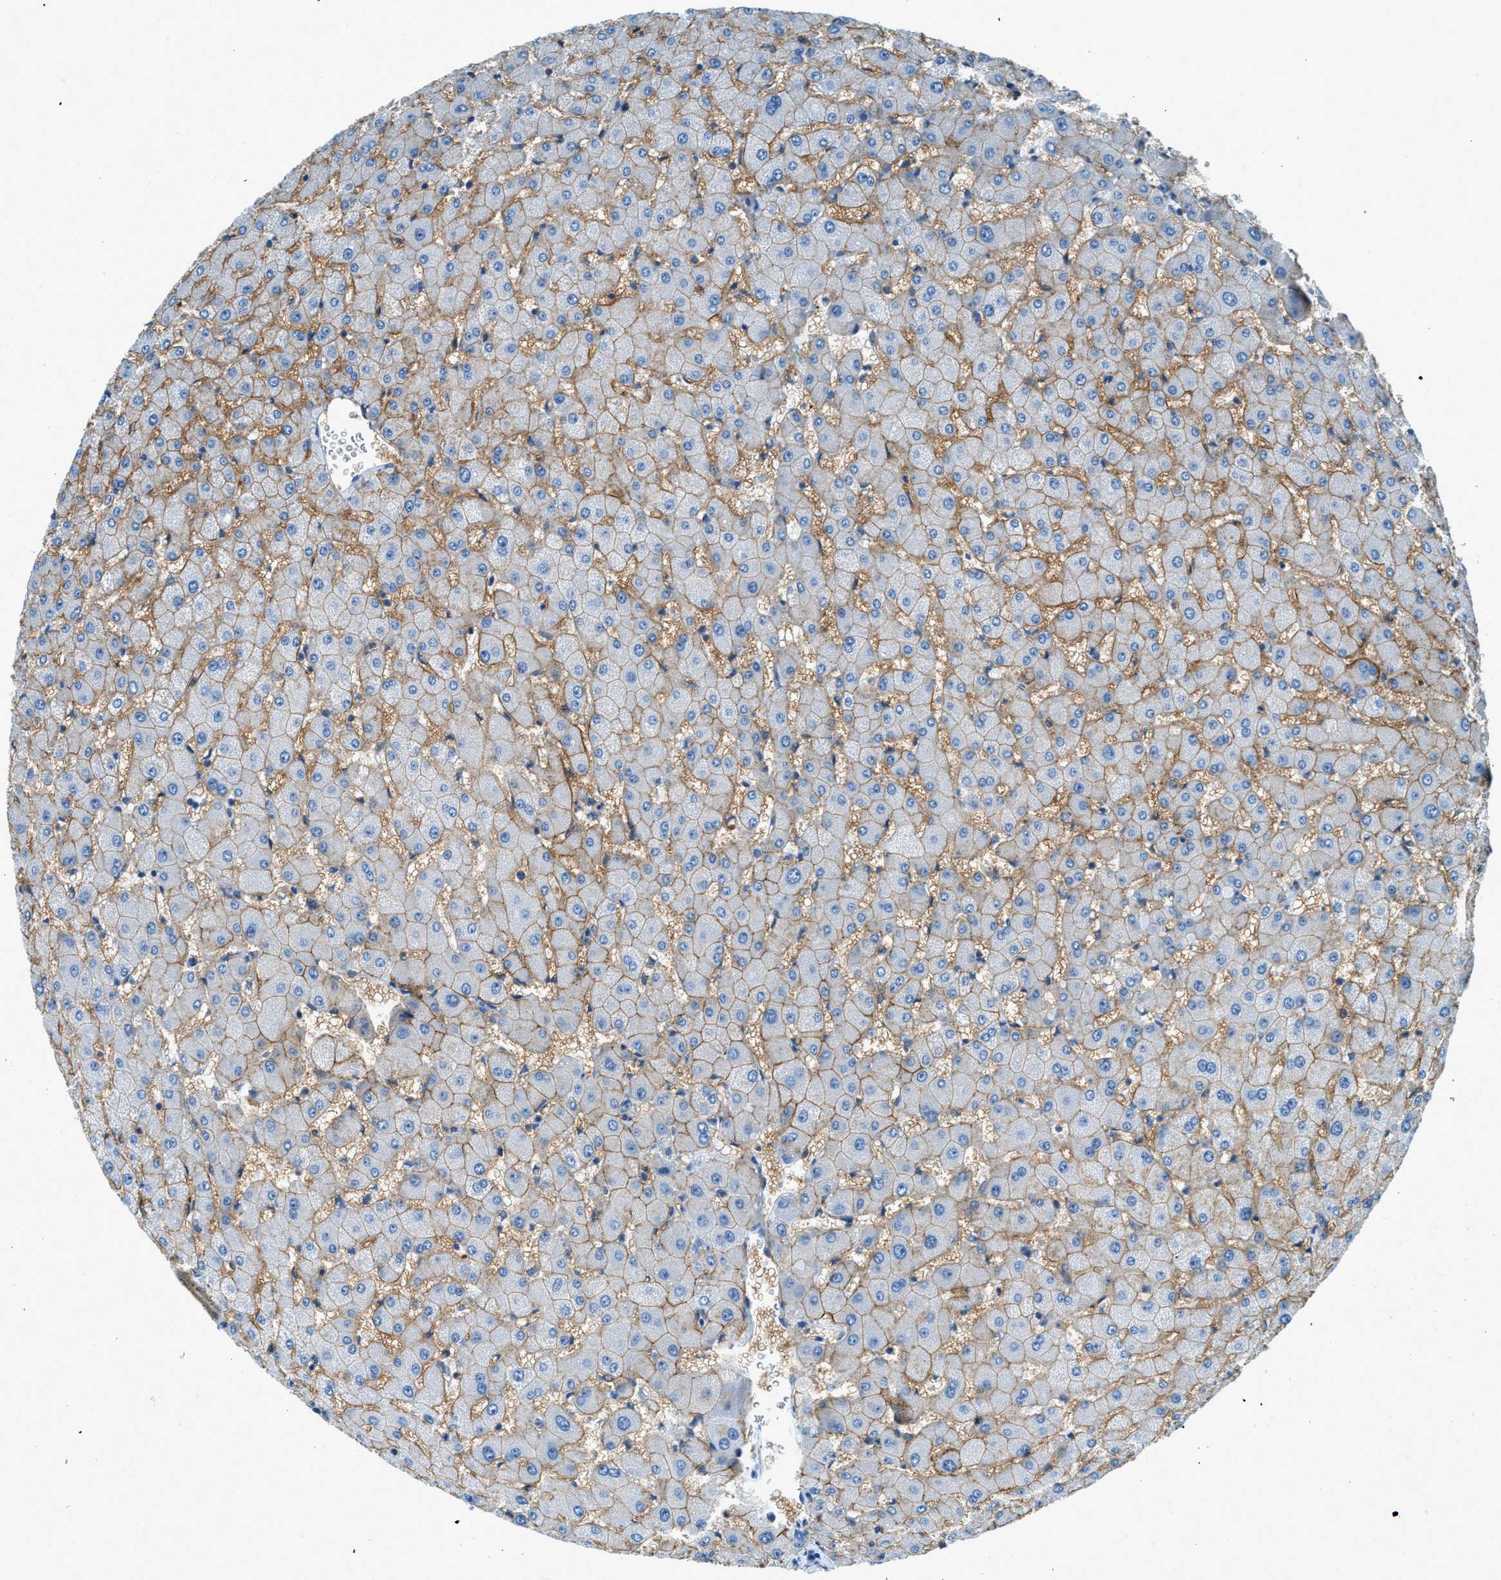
{"staining": {"intensity": "negative", "quantity": "none", "location": "none"}, "tissue": "liver", "cell_type": "Cholangiocytes", "image_type": "normal", "snomed": [{"axis": "morphology", "description": "Normal tissue, NOS"}, {"axis": "topography", "description": "Liver"}], "caption": "A histopathology image of liver stained for a protein reveals no brown staining in cholangiocytes.", "gene": "ZNF367", "patient": {"sex": "female", "age": 63}}